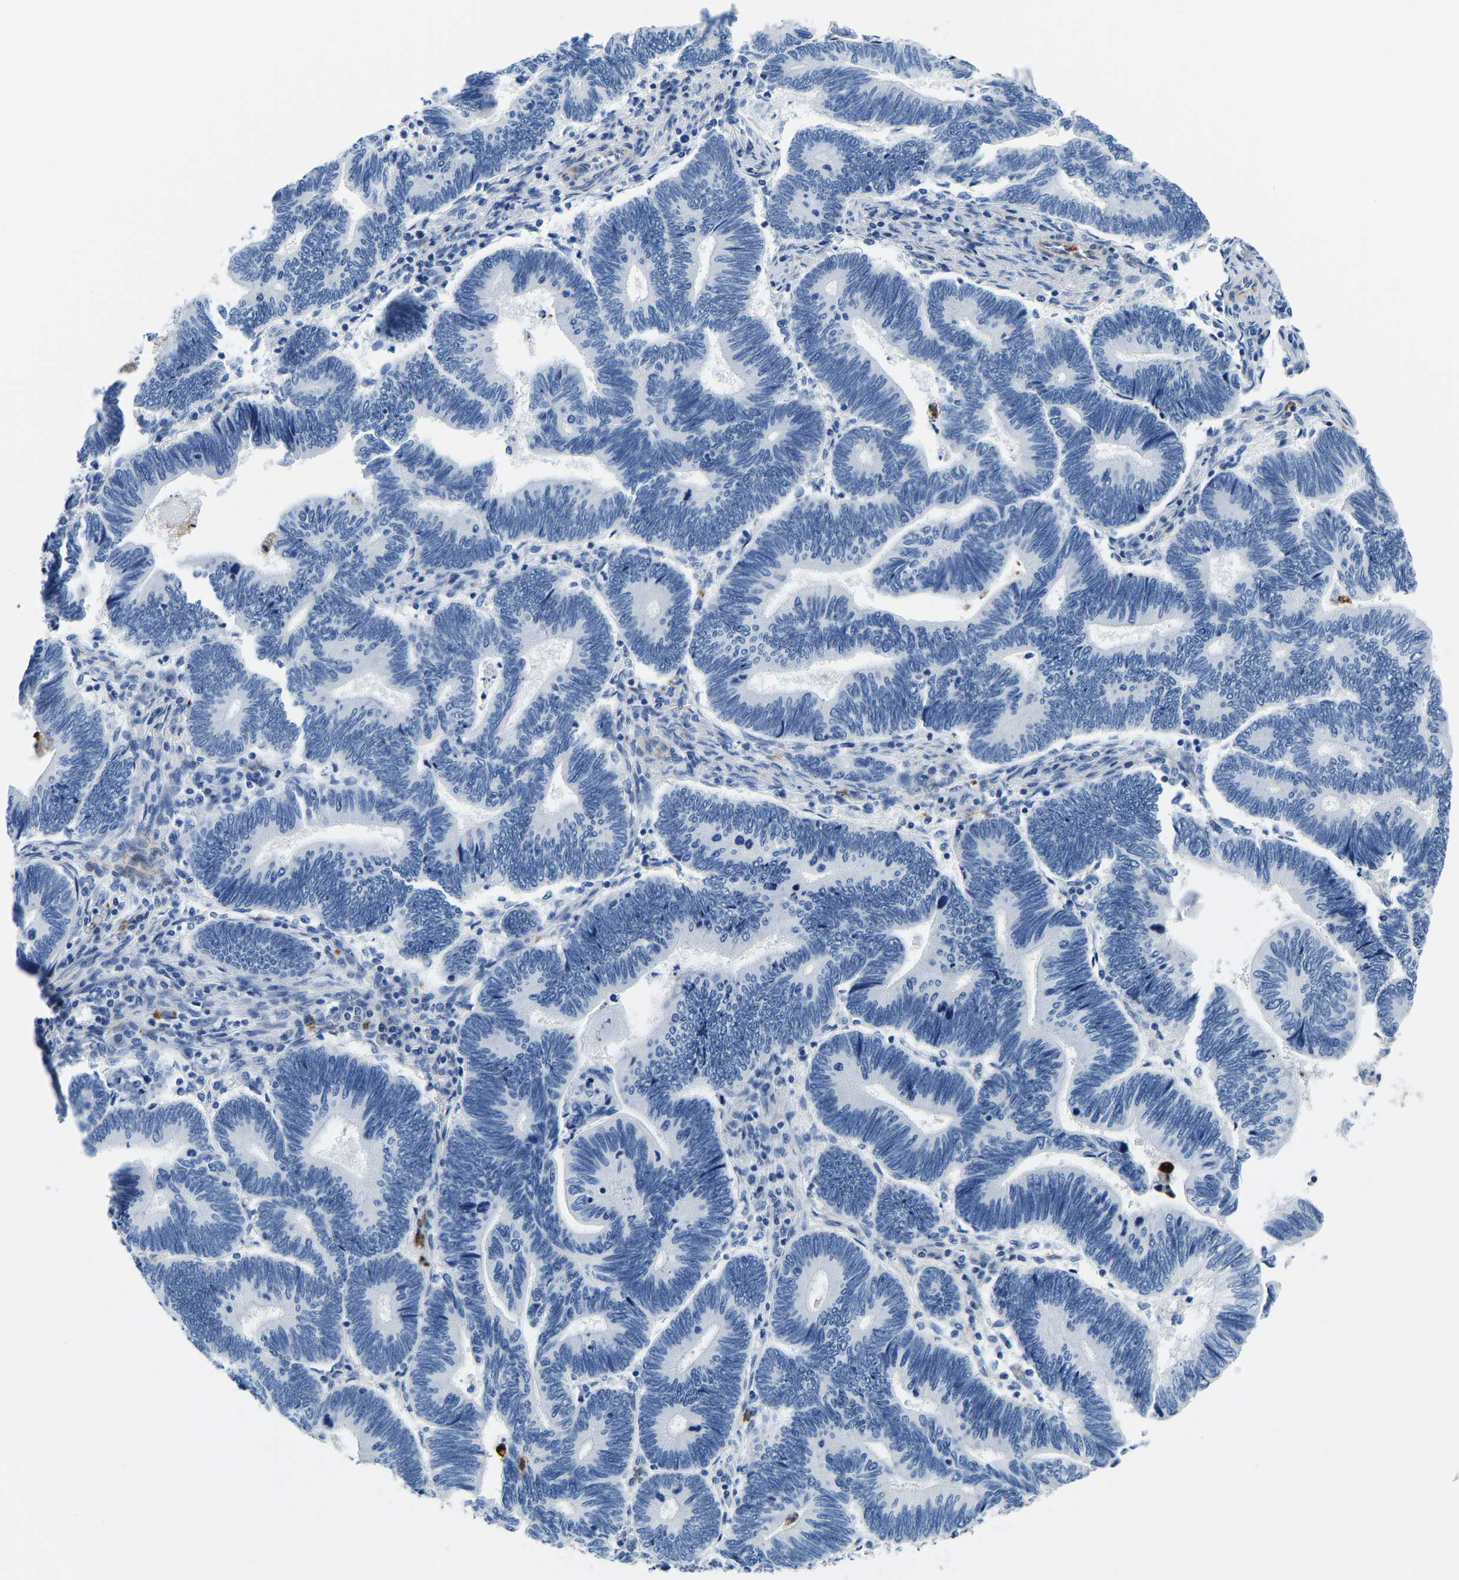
{"staining": {"intensity": "negative", "quantity": "none", "location": "none"}, "tissue": "pancreatic cancer", "cell_type": "Tumor cells", "image_type": "cancer", "snomed": [{"axis": "morphology", "description": "Adenocarcinoma, NOS"}, {"axis": "topography", "description": "Pancreas"}], "caption": "Protein analysis of pancreatic cancer (adenocarcinoma) exhibits no significant positivity in tumor cells.", "gene": "MS4A3", "patient": {"sex": "female", "age": 70}}